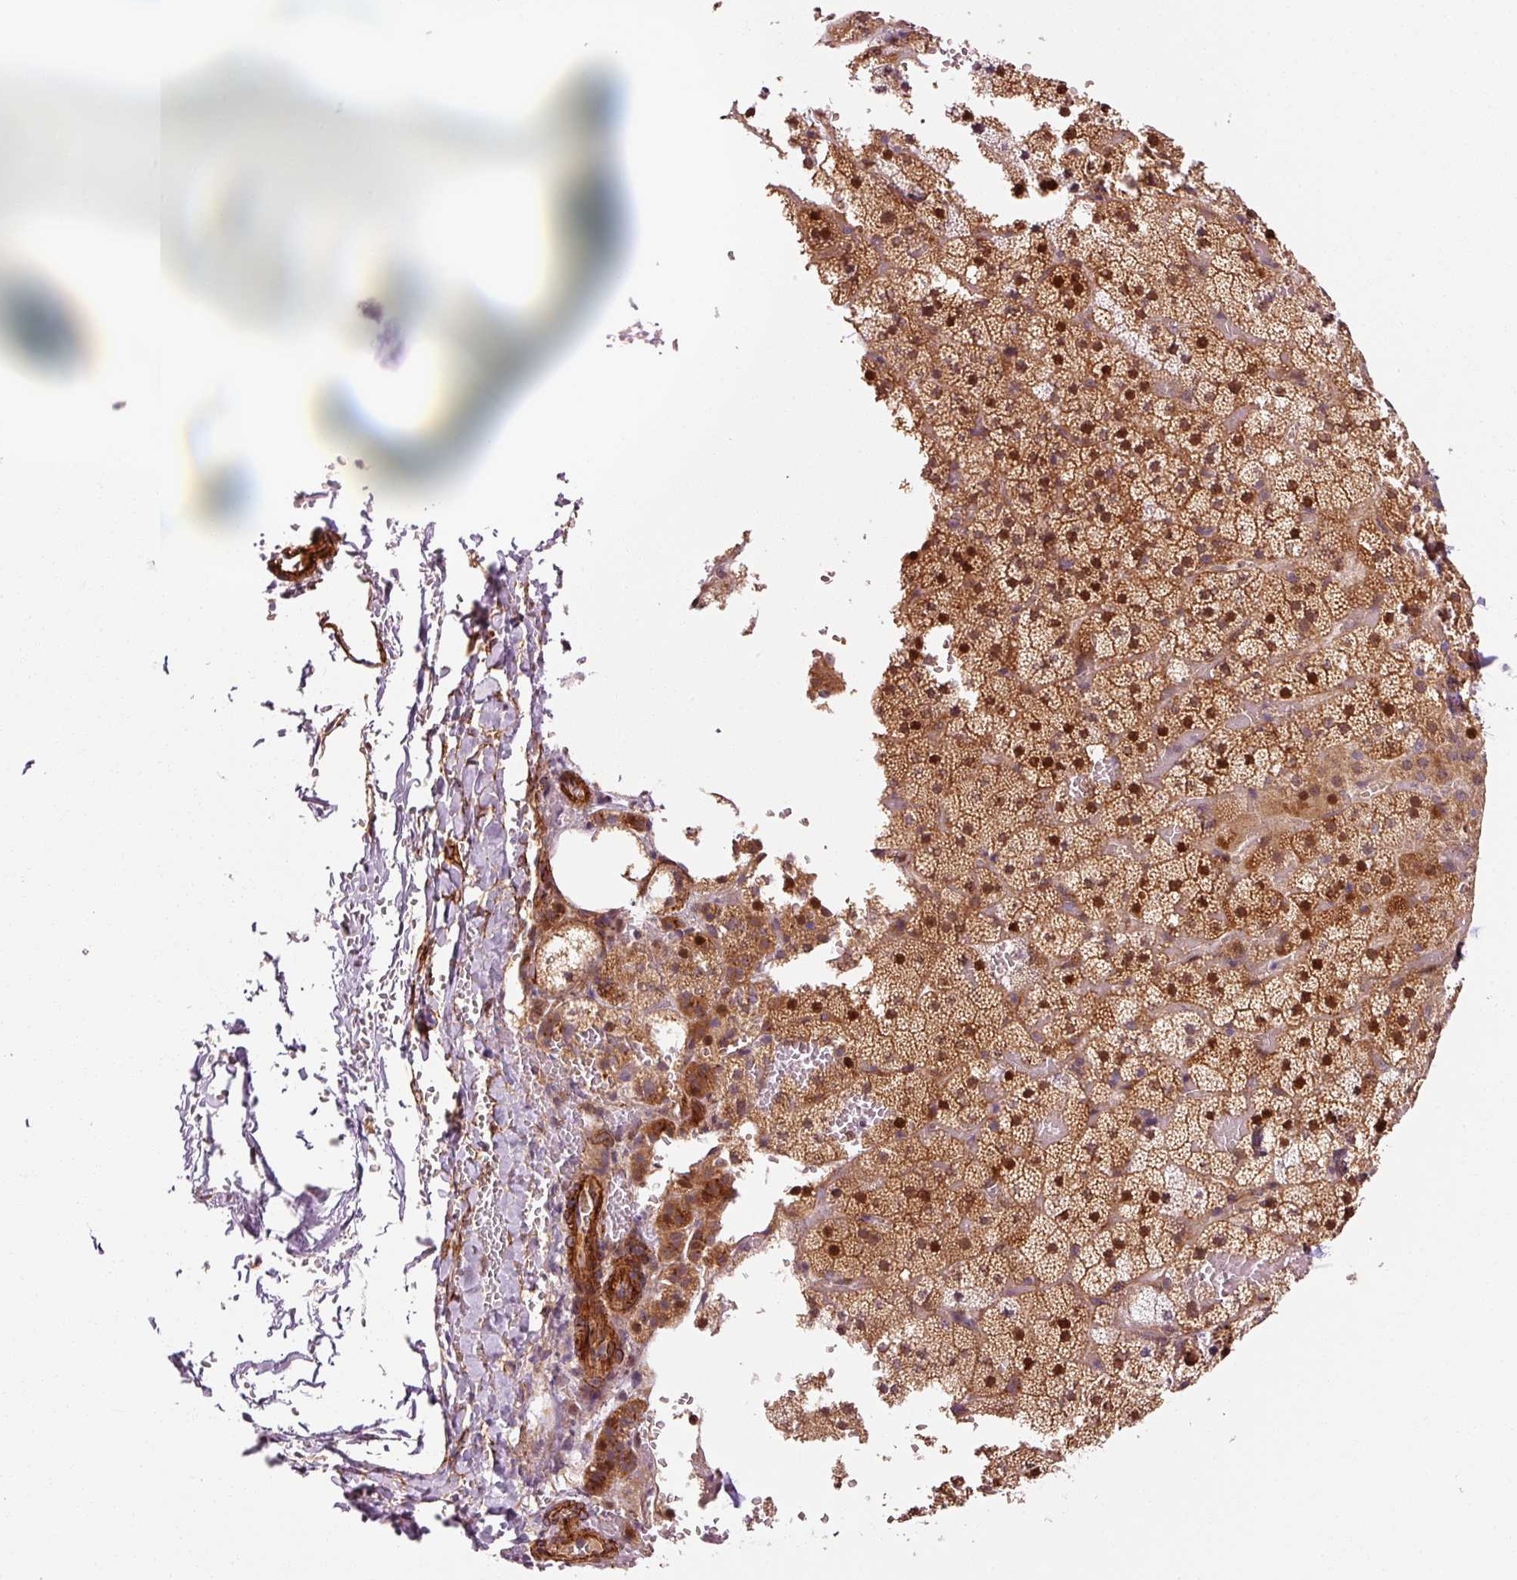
{"staining": {"intensity": "moderate", "quantity": ">75%", "location": "cytoplasmic/membranous,nuclear"}, "tissue": "adrenal gland", "cell_type": "Glandular cells", "image_type": "normal", "snomed": [{"axis": "morphology", "description": "Normal tissue, NOS"}, {"axis": "topography", "description": "Adrenal gland"}], "caption": "IHC of unremarkable human adrenal gland shows medium levels of moderate cytoplasmic/membranous,nuclear staining in about >75% of glandular cells.", "gene": "LIMK2", "patient": {"sex": "male", "age": 53}}